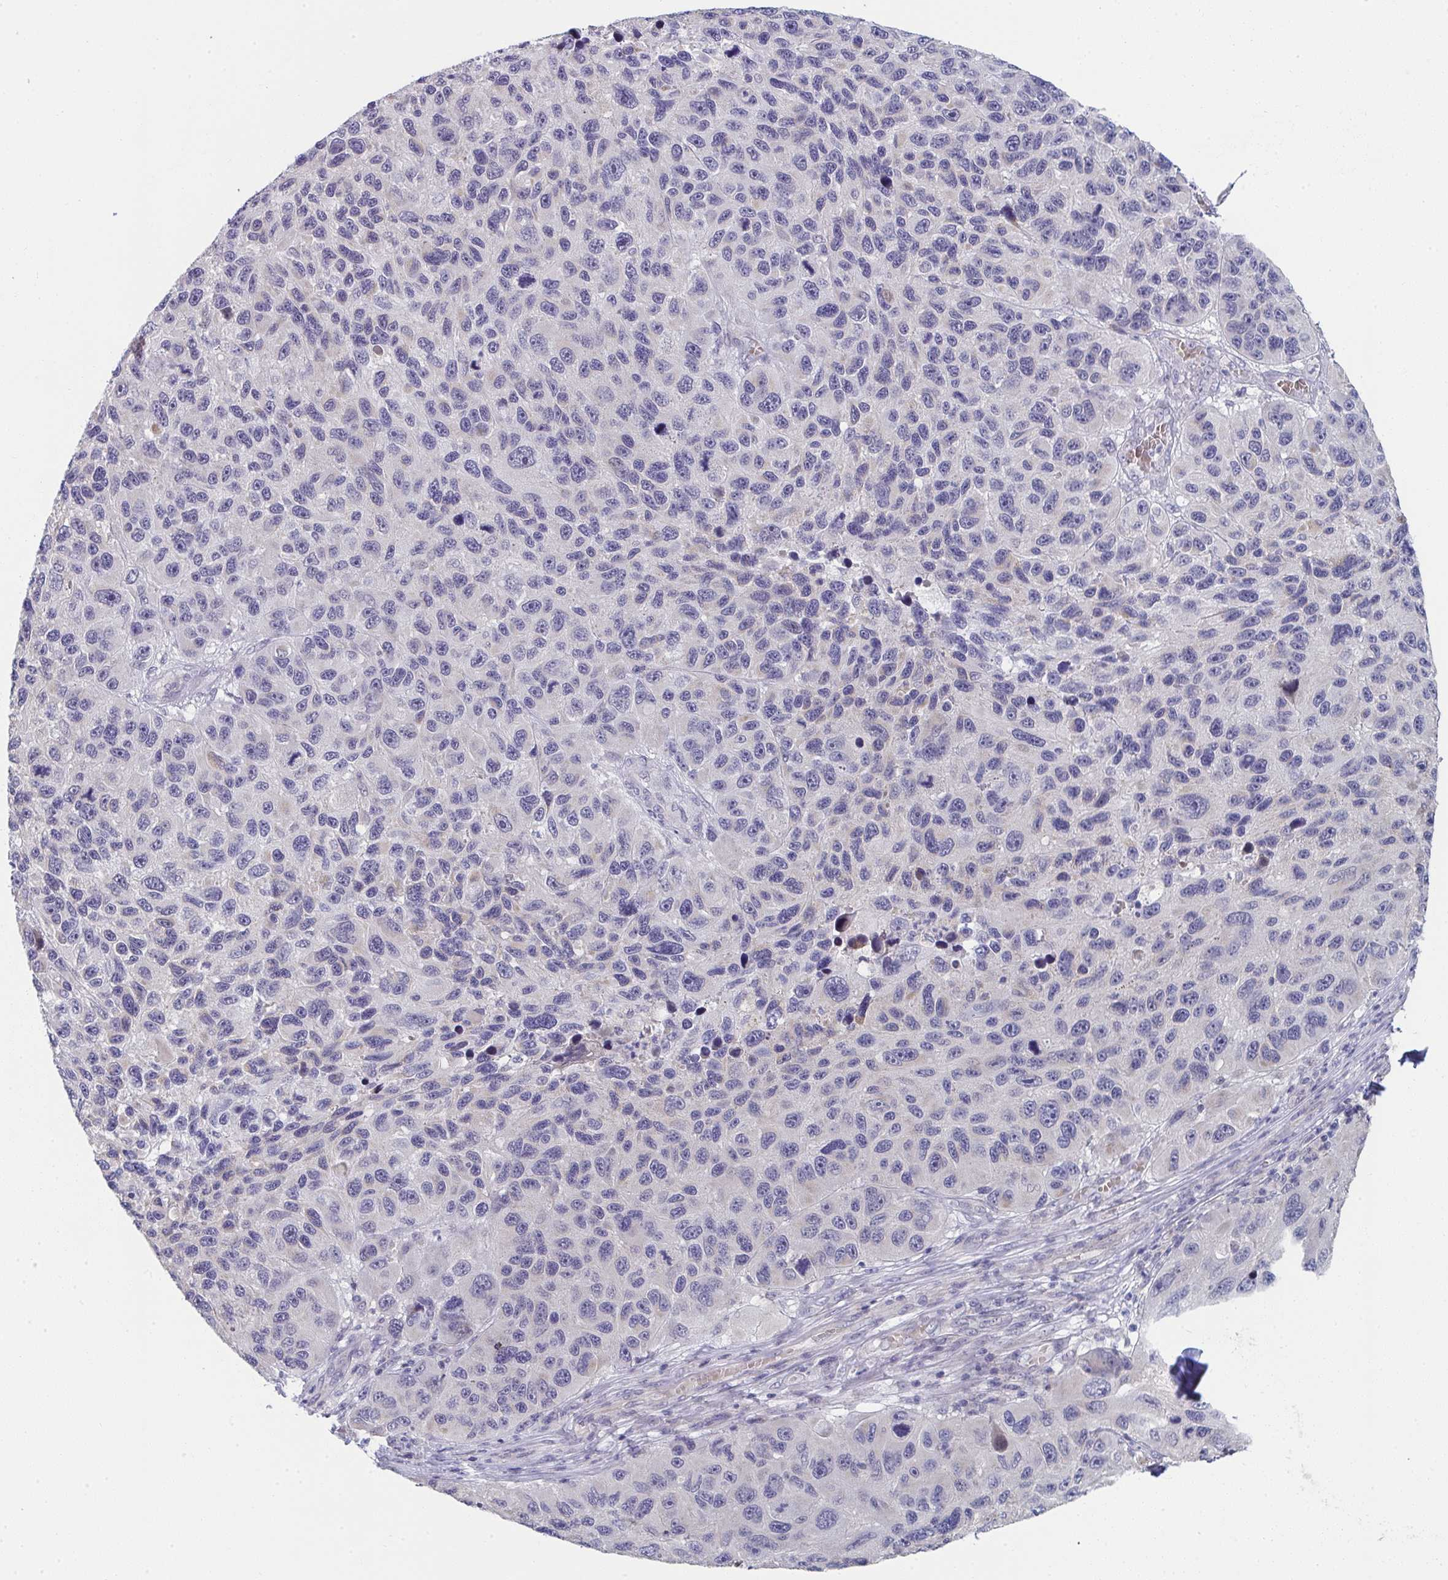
{"staining": {"intensity": "negative", "quantity": "none", "location": "none"}, "tissue": "melanoma", "cell_type": "Tumor cells", "image_type": "cancer", "snomed": [{"axis": "morphology", "description": "Malignant melanoma, NOS"}, {"axis": "topography", "description": "Skin"}], "caption": "DAB immunohistochemical staining of malignant melanoma demonstrates no significant expression in tumor cells.", "gene": "VWDE", "patient": {"sex": "male", "age": 53}}